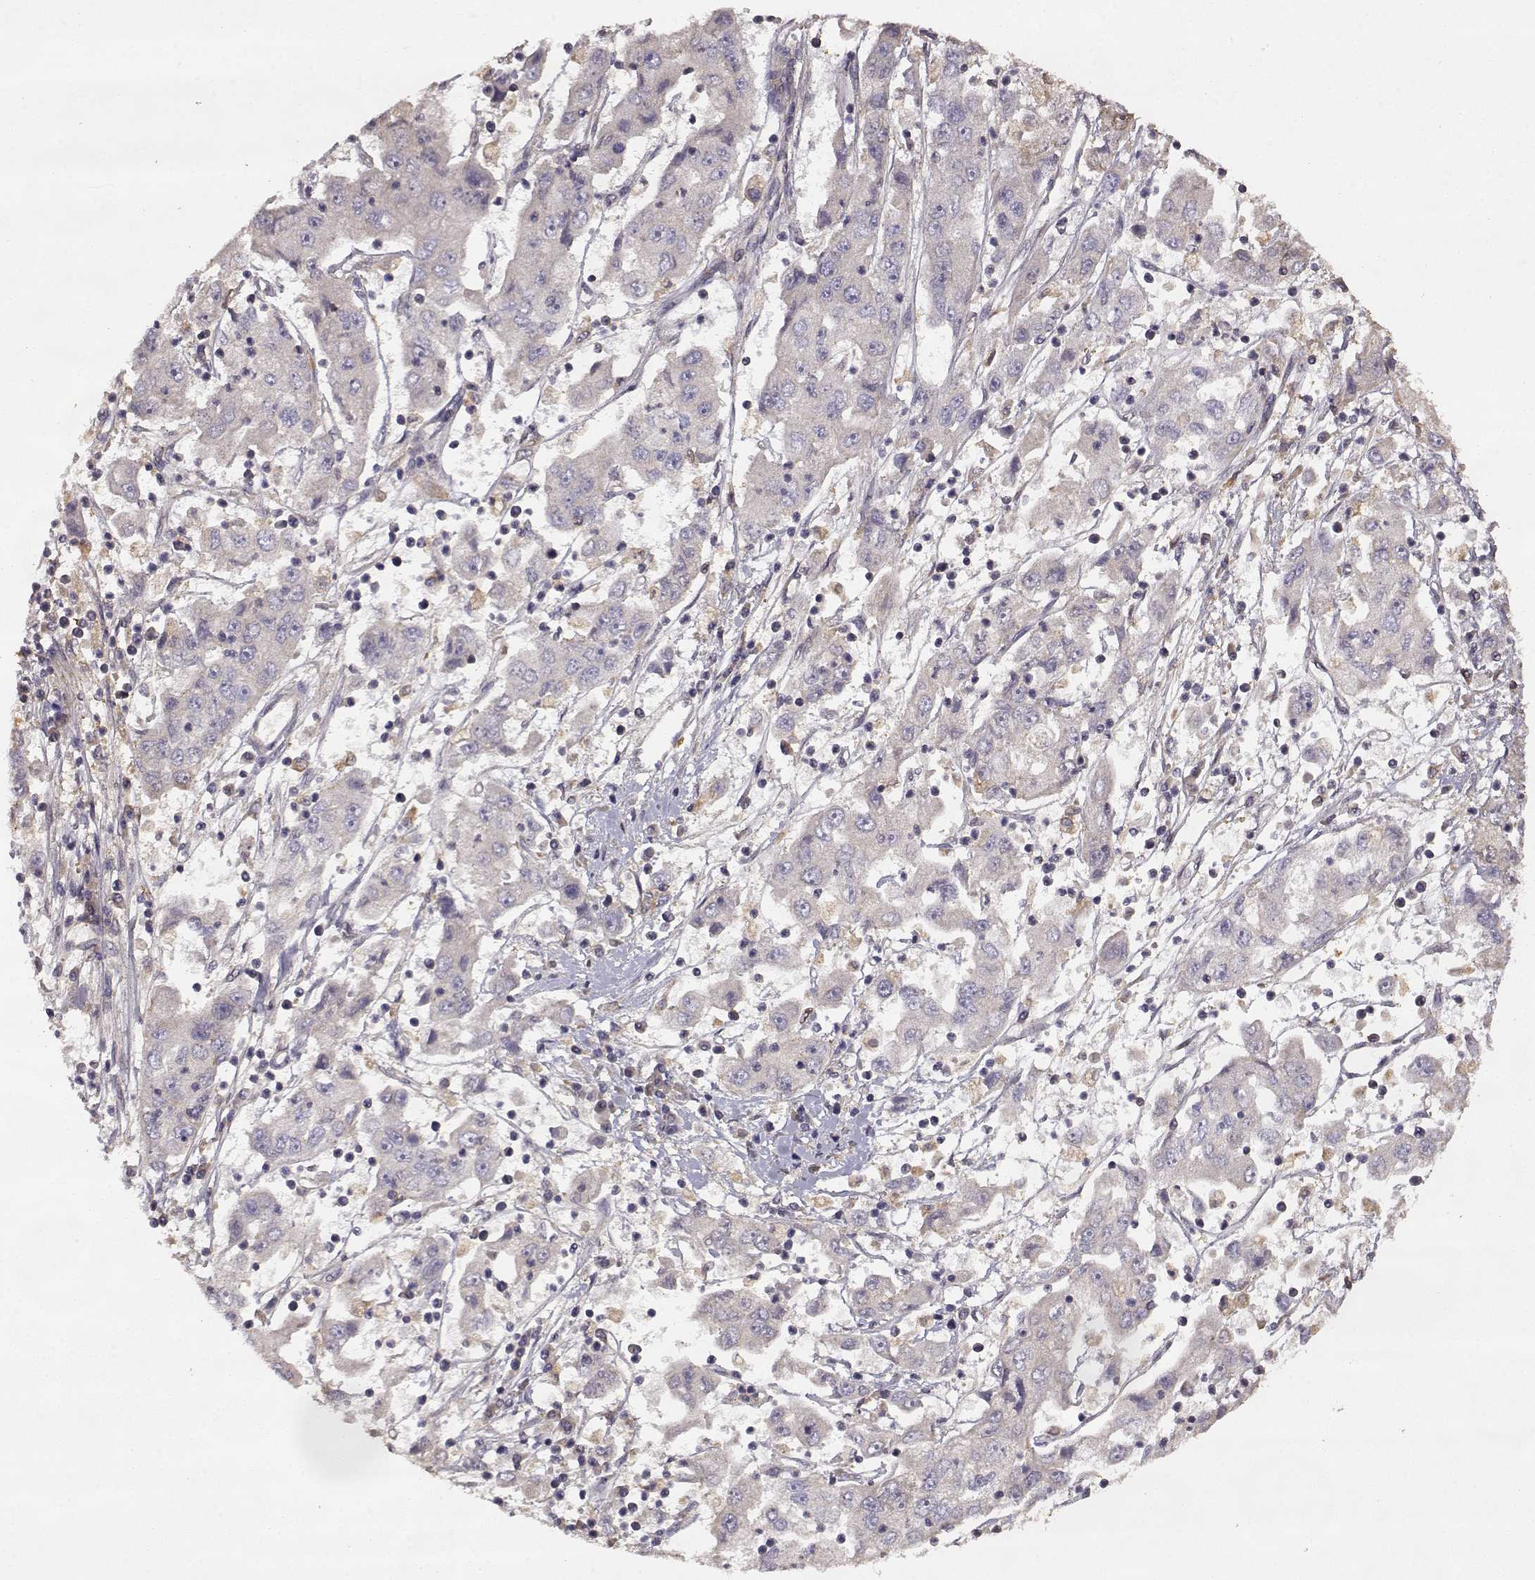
{"staining": {"intensity": "moderate", "quantity": "<25%", "location": "cytoplasmic/membranous"}, "tissue": "cervical cancer", "cell_type": "Tumor cells", "image_type": "cancer", "snomed": [{"axis": "morphology", "description": "Squamous cell carcinoma, NOS"}, {"axis": "topography", "description": "Cervix"}], "caption": "Immunohistochemistry (IHC) micrograph of human cervical cancer (squamous cell carcinoma) stained for a protein (brown), which displays low levels of moderate cytoplasmic/membranous expression in about <25% of tumor cells.", "gene": "CRIM1", "patient": {"sex": "female", "age": 36}}